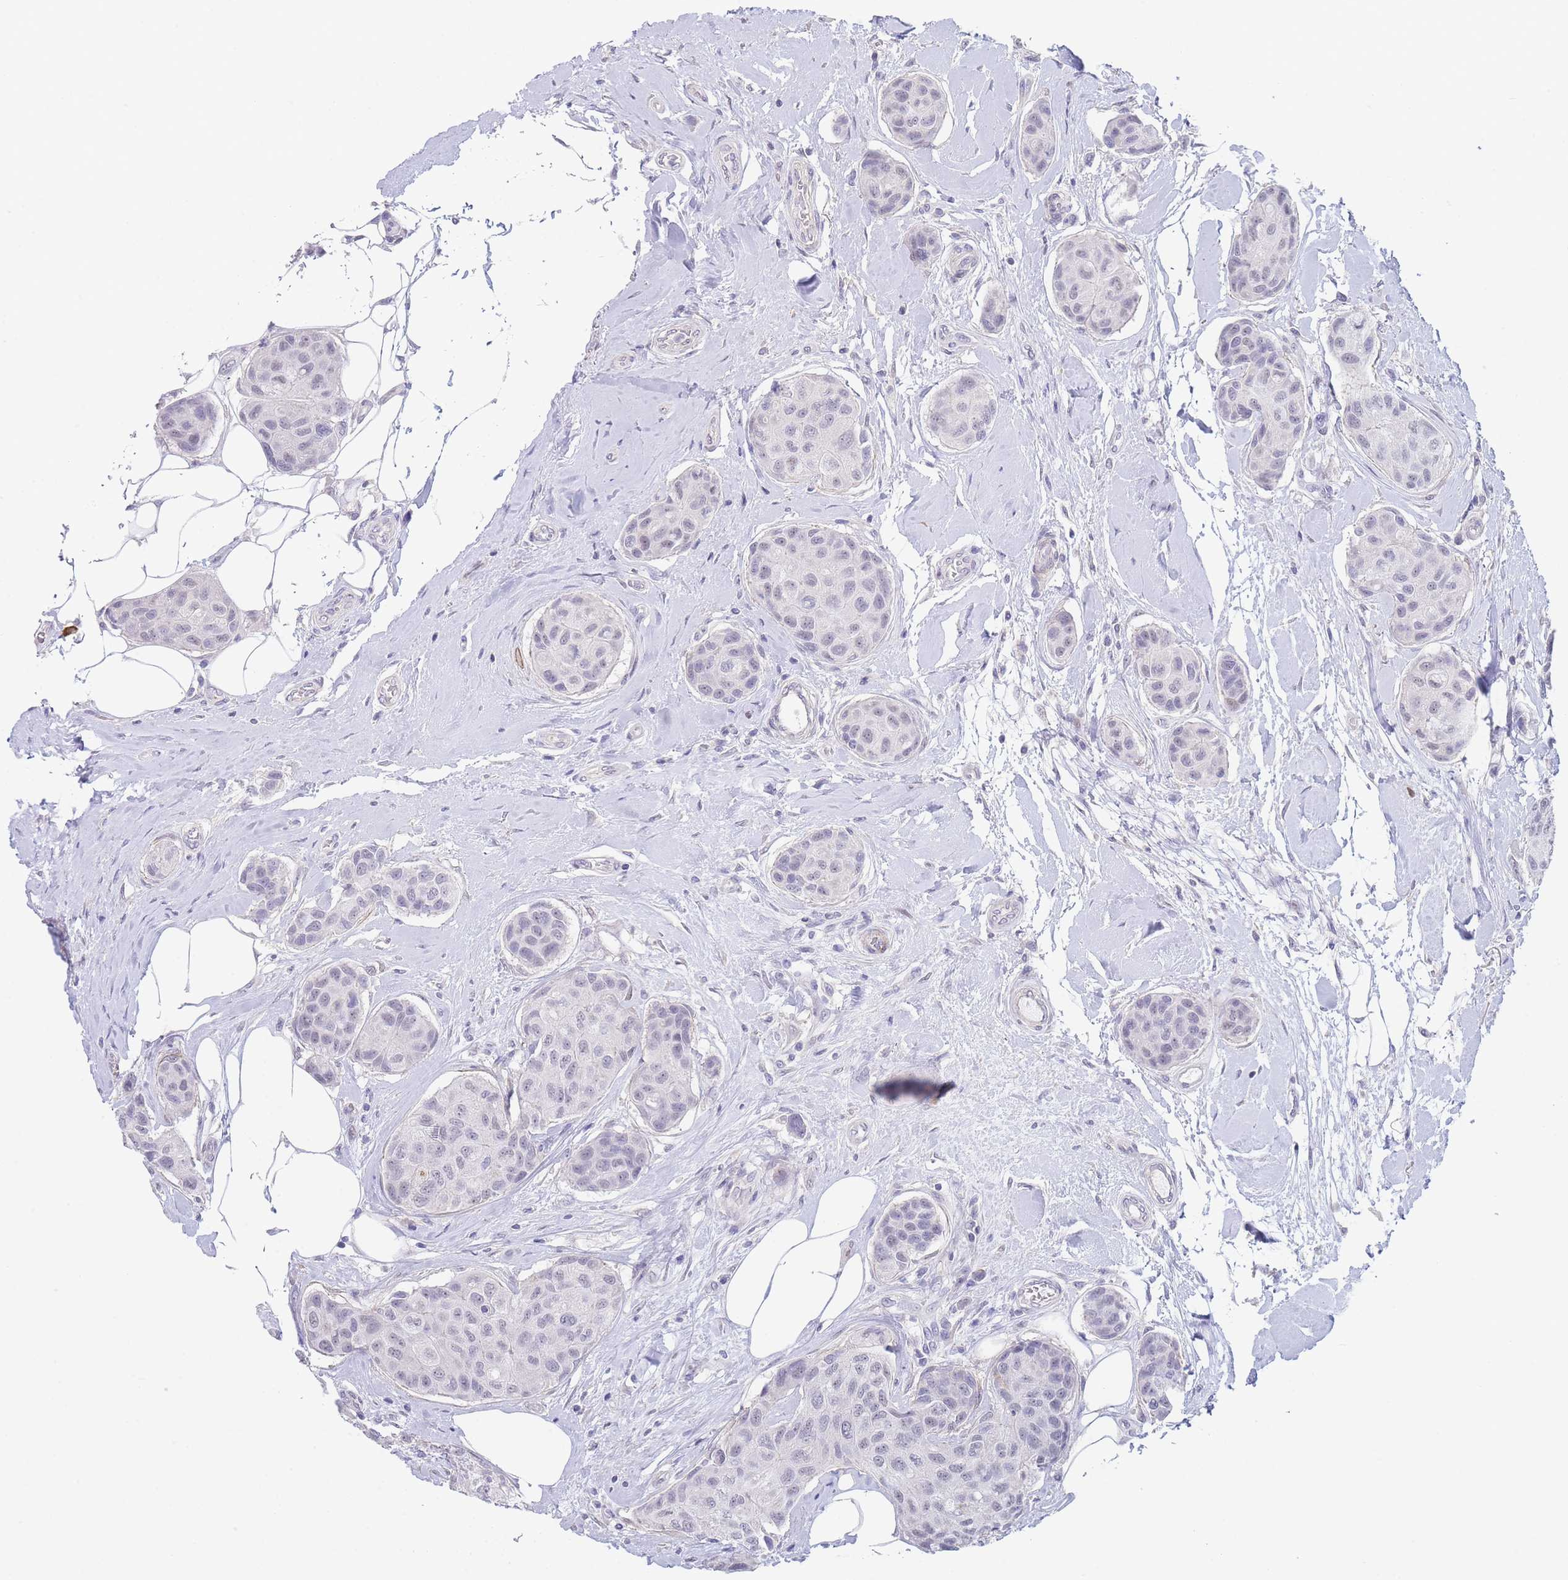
{"staining": {"intensity": "negative", "quantity": "none", "location": "none"}, "tissue": "breast cancer", "cell_type": "Tumor cells", "image_type": "cancer", "snomed": [{"axis": "morphology", "description": "Duct carcinoma"}, {"axis": "topography", "description": "Breast"}, {"axis": "topography", "description": "Lymph node"}], "caption": "A high-resolution photomicrograph shows immunohistochemistry staining of breast cancer (intraductal carcinoma), which displays no significant expression in tumor cells.", "gene": "ASAP3", "patient": {"sex": "female", "age": 80}}